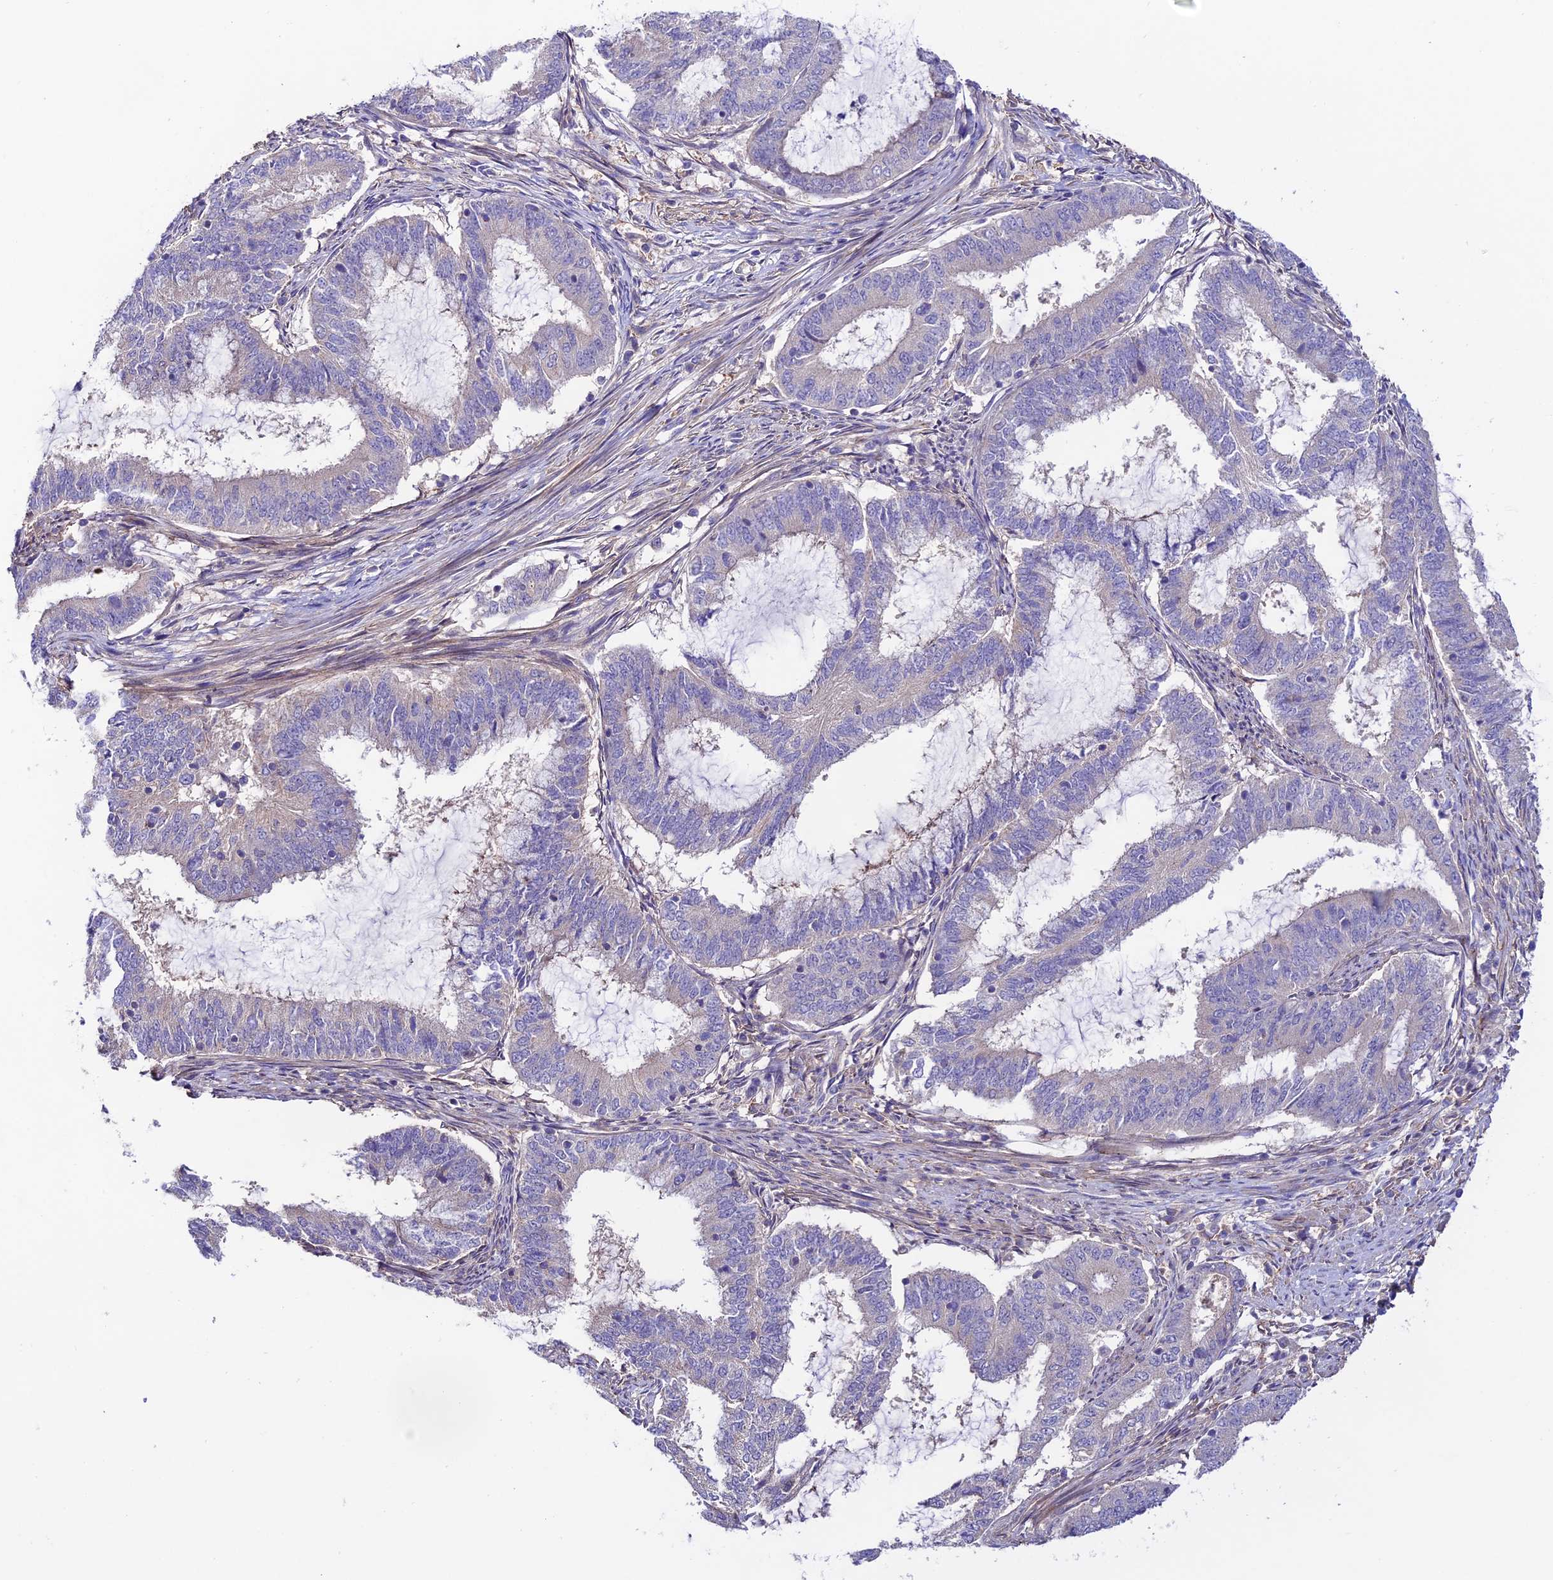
{"staining": {"intensity": "negative", "quantity": "none", "location": "none"}, "tissue": "endometrial cancer", "cell_type": "Tumor cells", "image_type": "cancer", "snomed": [{"axis": "morphology", "description": "Adenocarcinoma, NOS"}, {"axis": "topography", "description": "Endometrium"}], "caption": "Immunohistochemistry (IHC) of endometrial adenocarcinoma shows no expression in tumor cells.", "gene": "BRME1", "patient": {"sex": "female", "age": 51}}